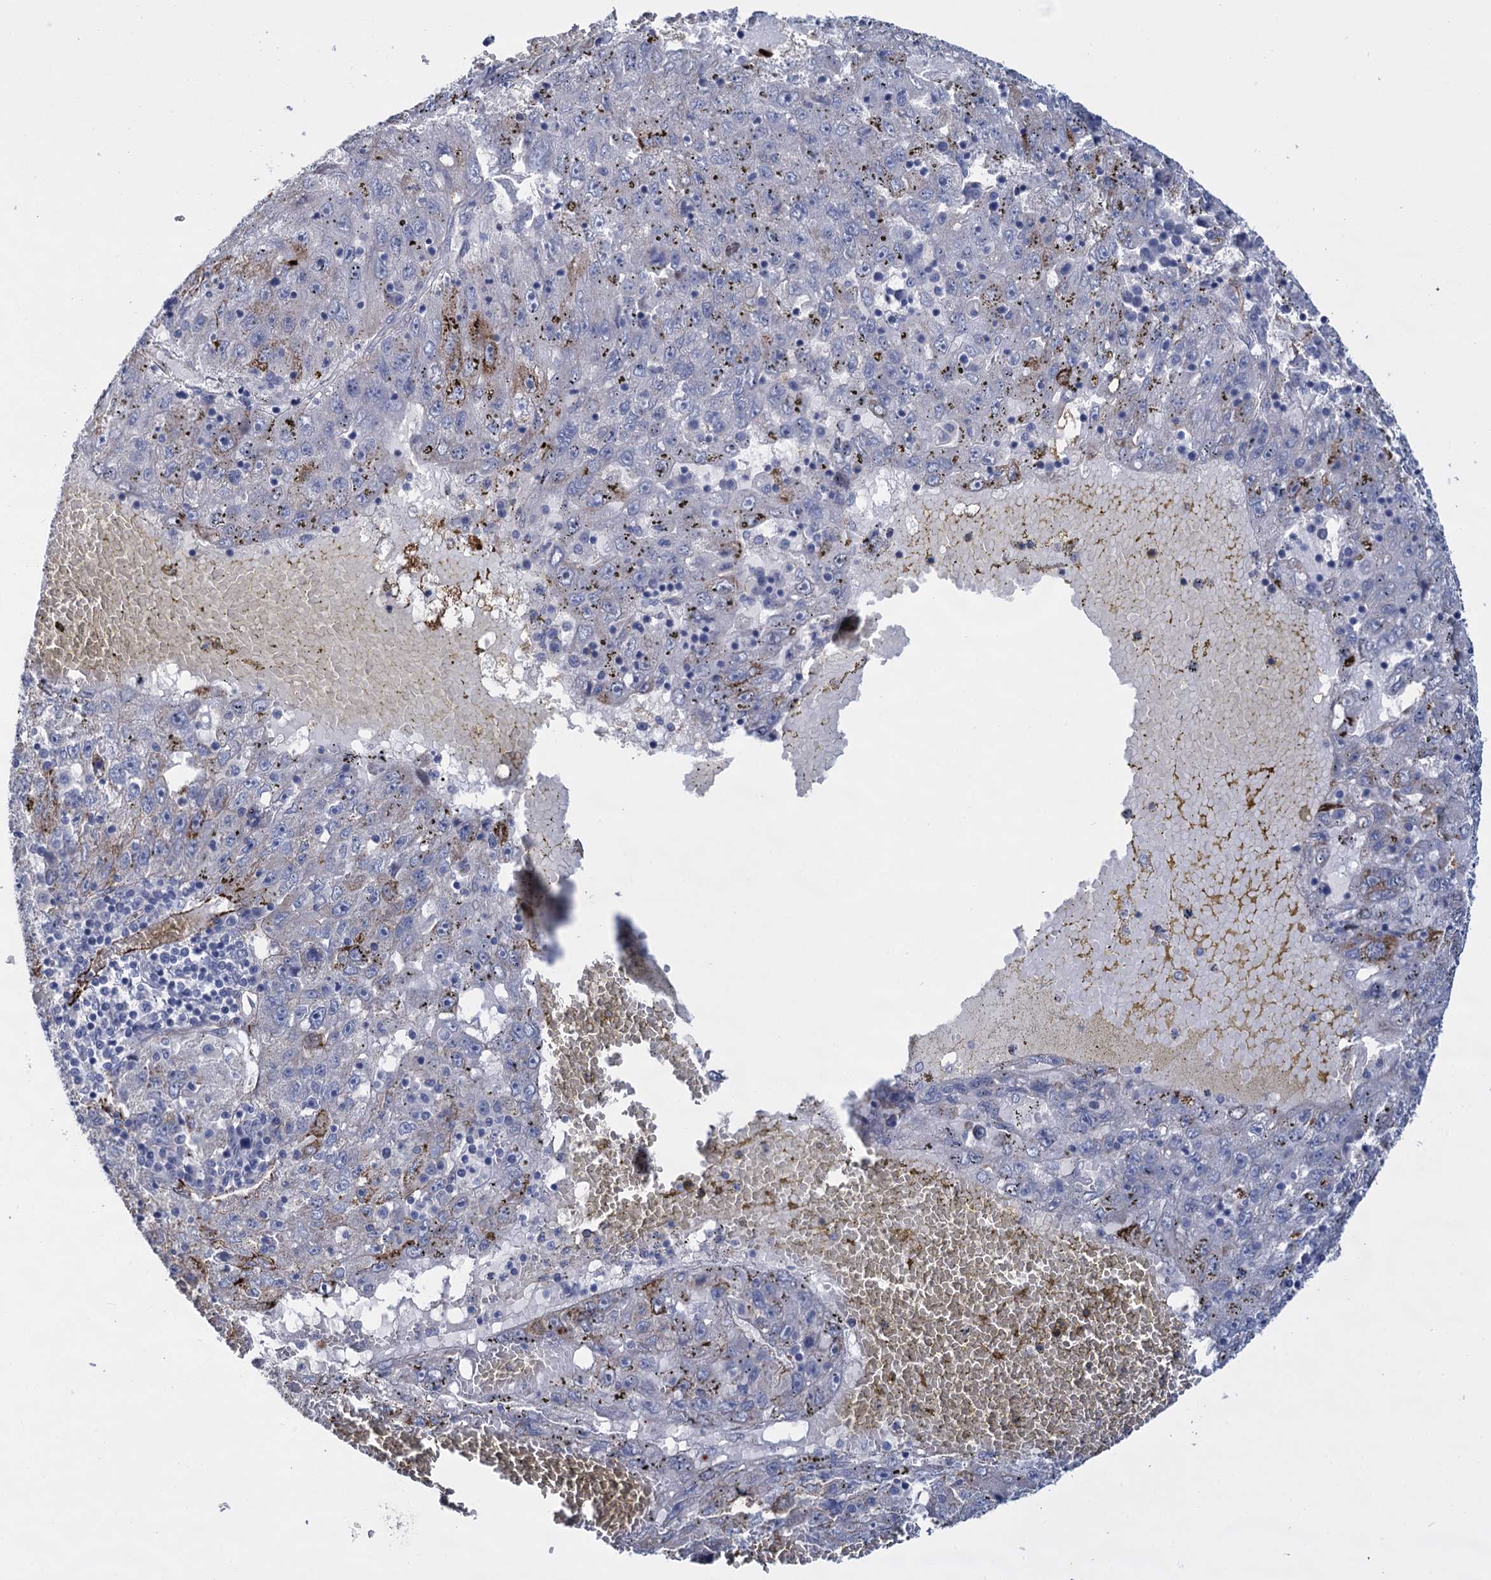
{"staining": {"intensity": "negative", "quantity": "none", "location": "none"}, "tissue": "liver cancer", "cell_type": "Tumor cells", "image_type": "cancer", "snomed": [{"axis": "morphology", "description": "Carcinoma, Hepatocellular, NOS"}, {"axis": "topography", "description": "Liver"}], "caption": "Immunohistochemistry photomicrograph of human liver hepatocellular carcinoma stained for a protein (brown), which demonstrates no expression in tumor cells.", "gene": "SNCG", "patient": {"sex": "male", "age": 49}}